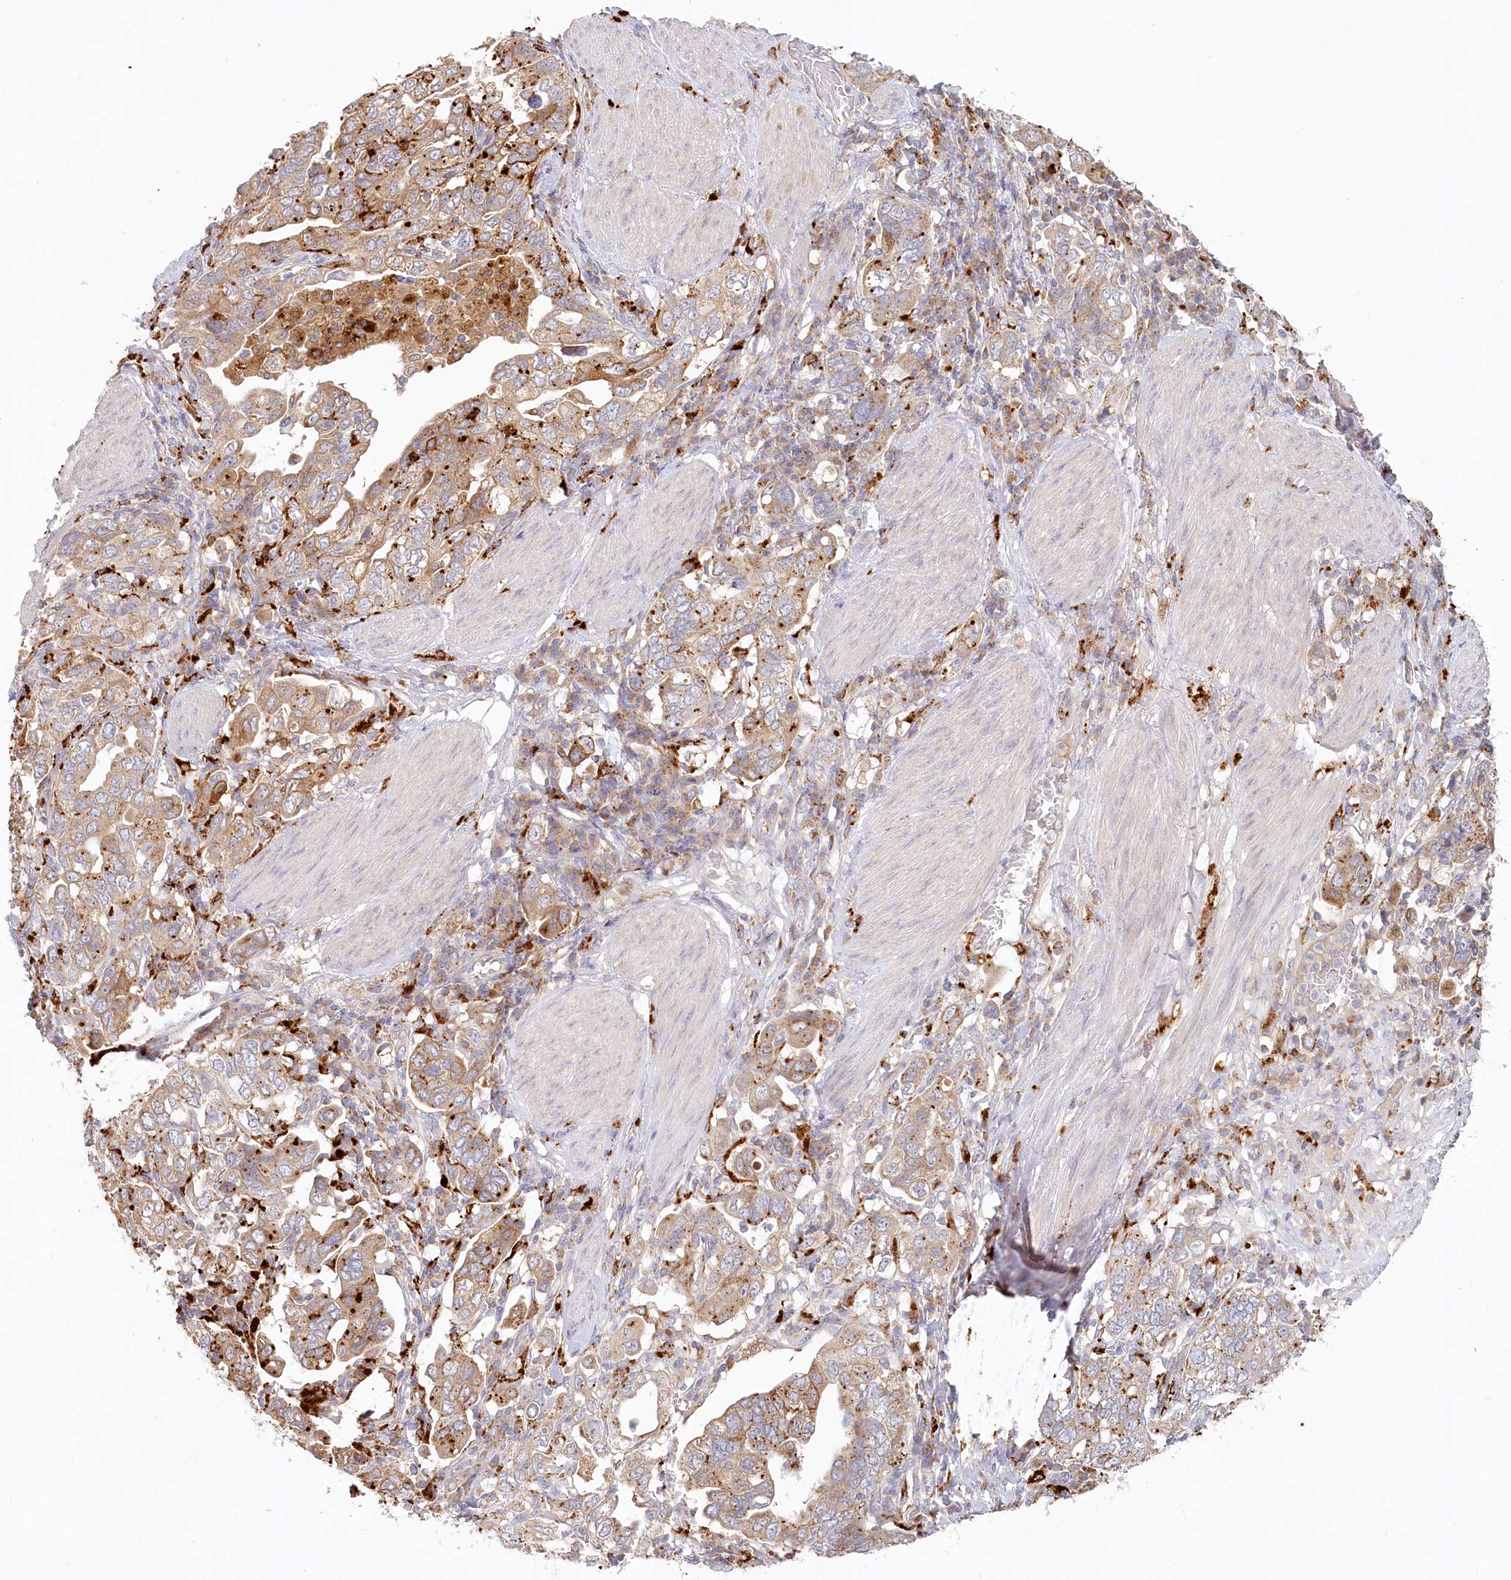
{"staining": {"intensity": "moderate", "quantity": "25%-75%", "location": "cytoplasmic/membranous"}, "tissue": "stomach cancer", "cell_type": "Tumor cells", "image_type": "cancer", "snomed": [{"axis": "morphology", "description": "Adenocarcinoma, NOS"}, {"axis": "topography", "description": "Stomach, upper"}], "caption": "Stomach adenocarcinoma stained with DAB immunohistochemistry (IHC) demonstrates medium levels of moderate cytoplasmic/membranous staining in about 25%-75% of tumor cells.", "gene": "VSIG1", "patient": {"sex": "male", "age": 62}}